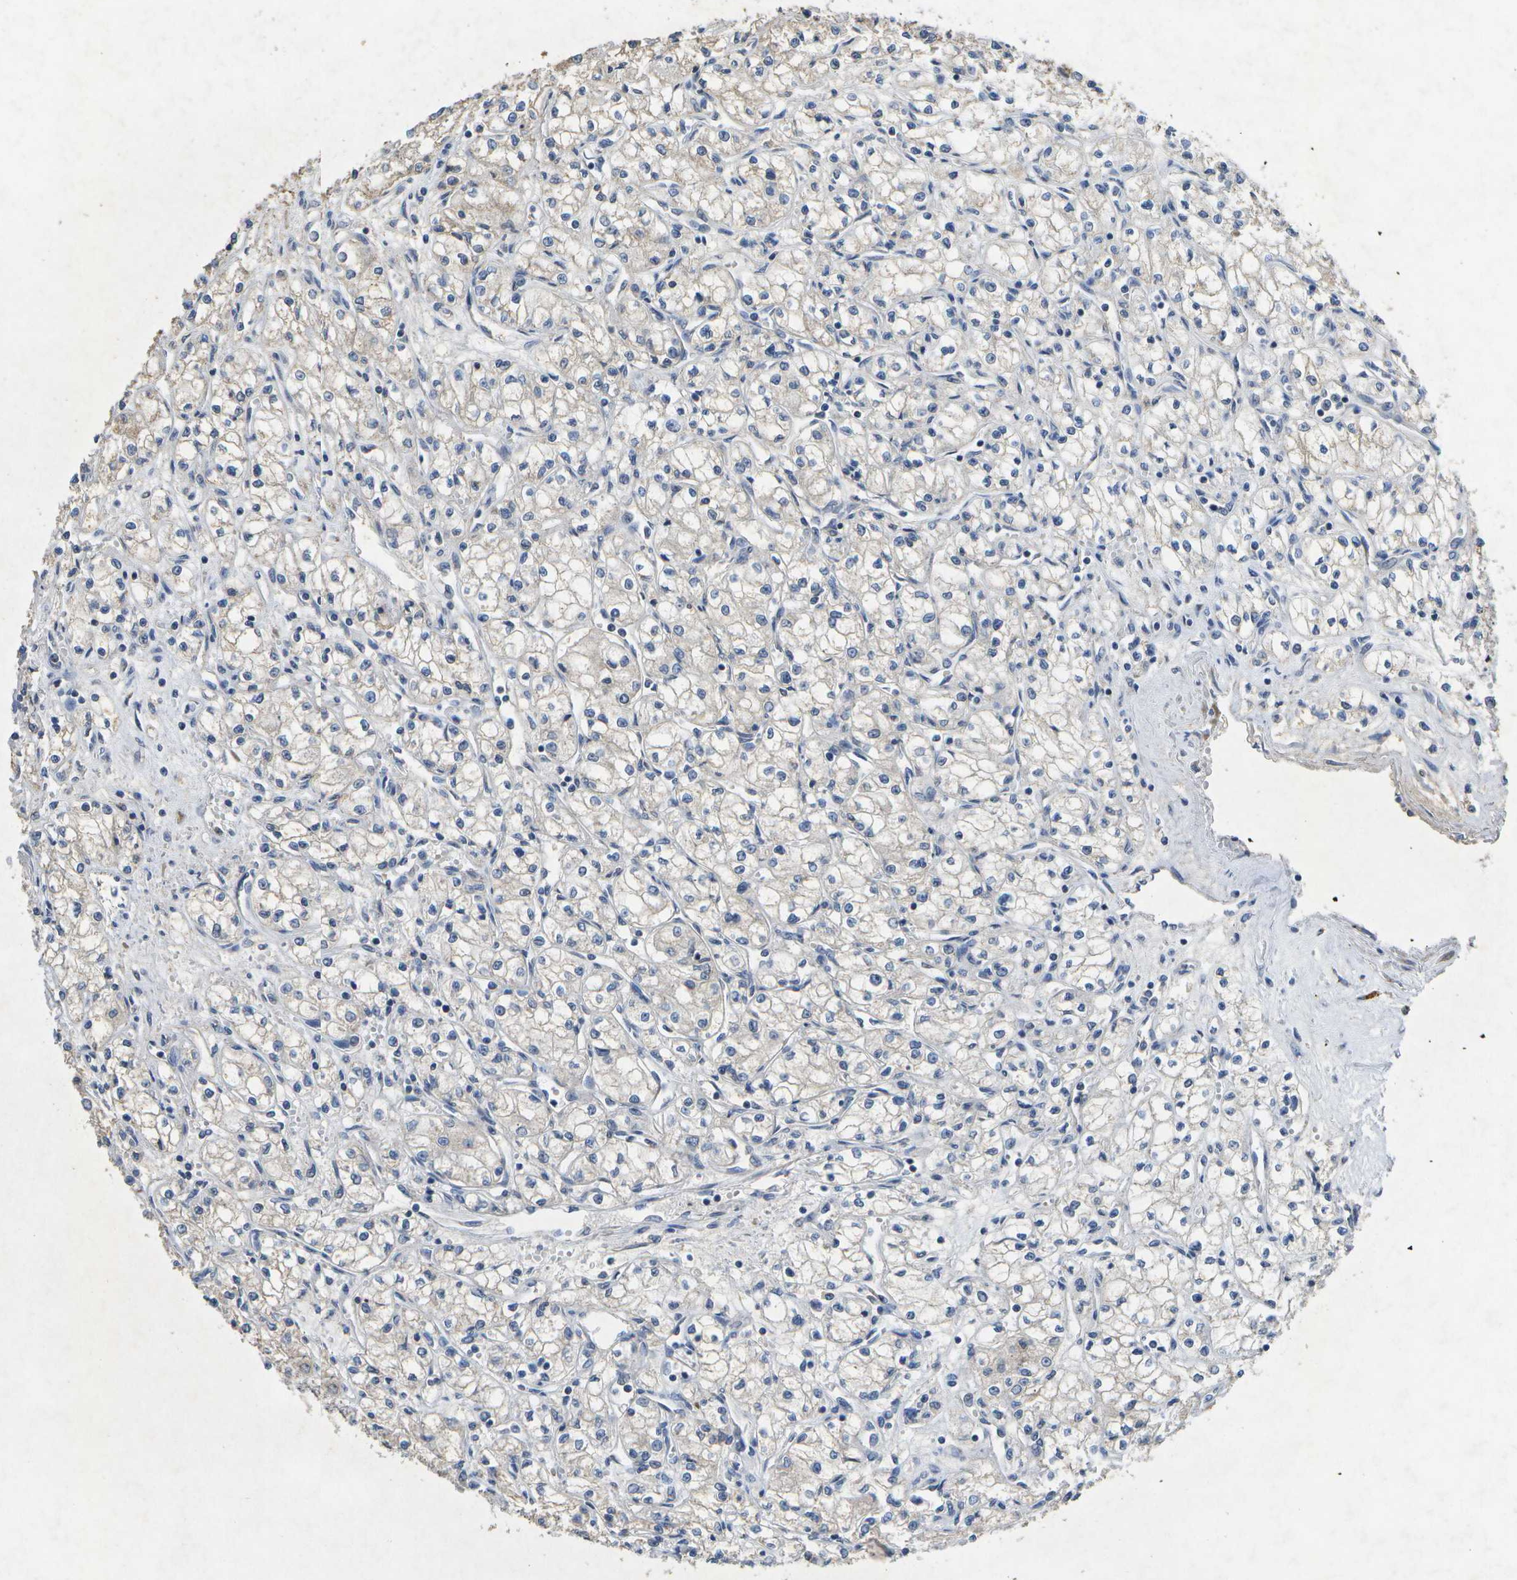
{"staining": {"intensity": "weak", "quantity": "<25%", "location": "cytoplasmic/membranous"}, "tissue": "renal cancer", "cell_type": "Tumor cells", "image_type": "cancer", "snomed": [{"axis": "morphology", "description": "Normal tissue, NOS"}, {"axis": "morphology", "description": "Adenocarcinoma, NOS"}, {"axis": "topography", "description": "Kidney"}], "caption": "A photomicrograph of renal cancer (adenocarcinoma) stained for a protein reveals no brown staining in tumor cells.", "gene": "KDELR1", "patient": {"sex": "male", "age": 59}}